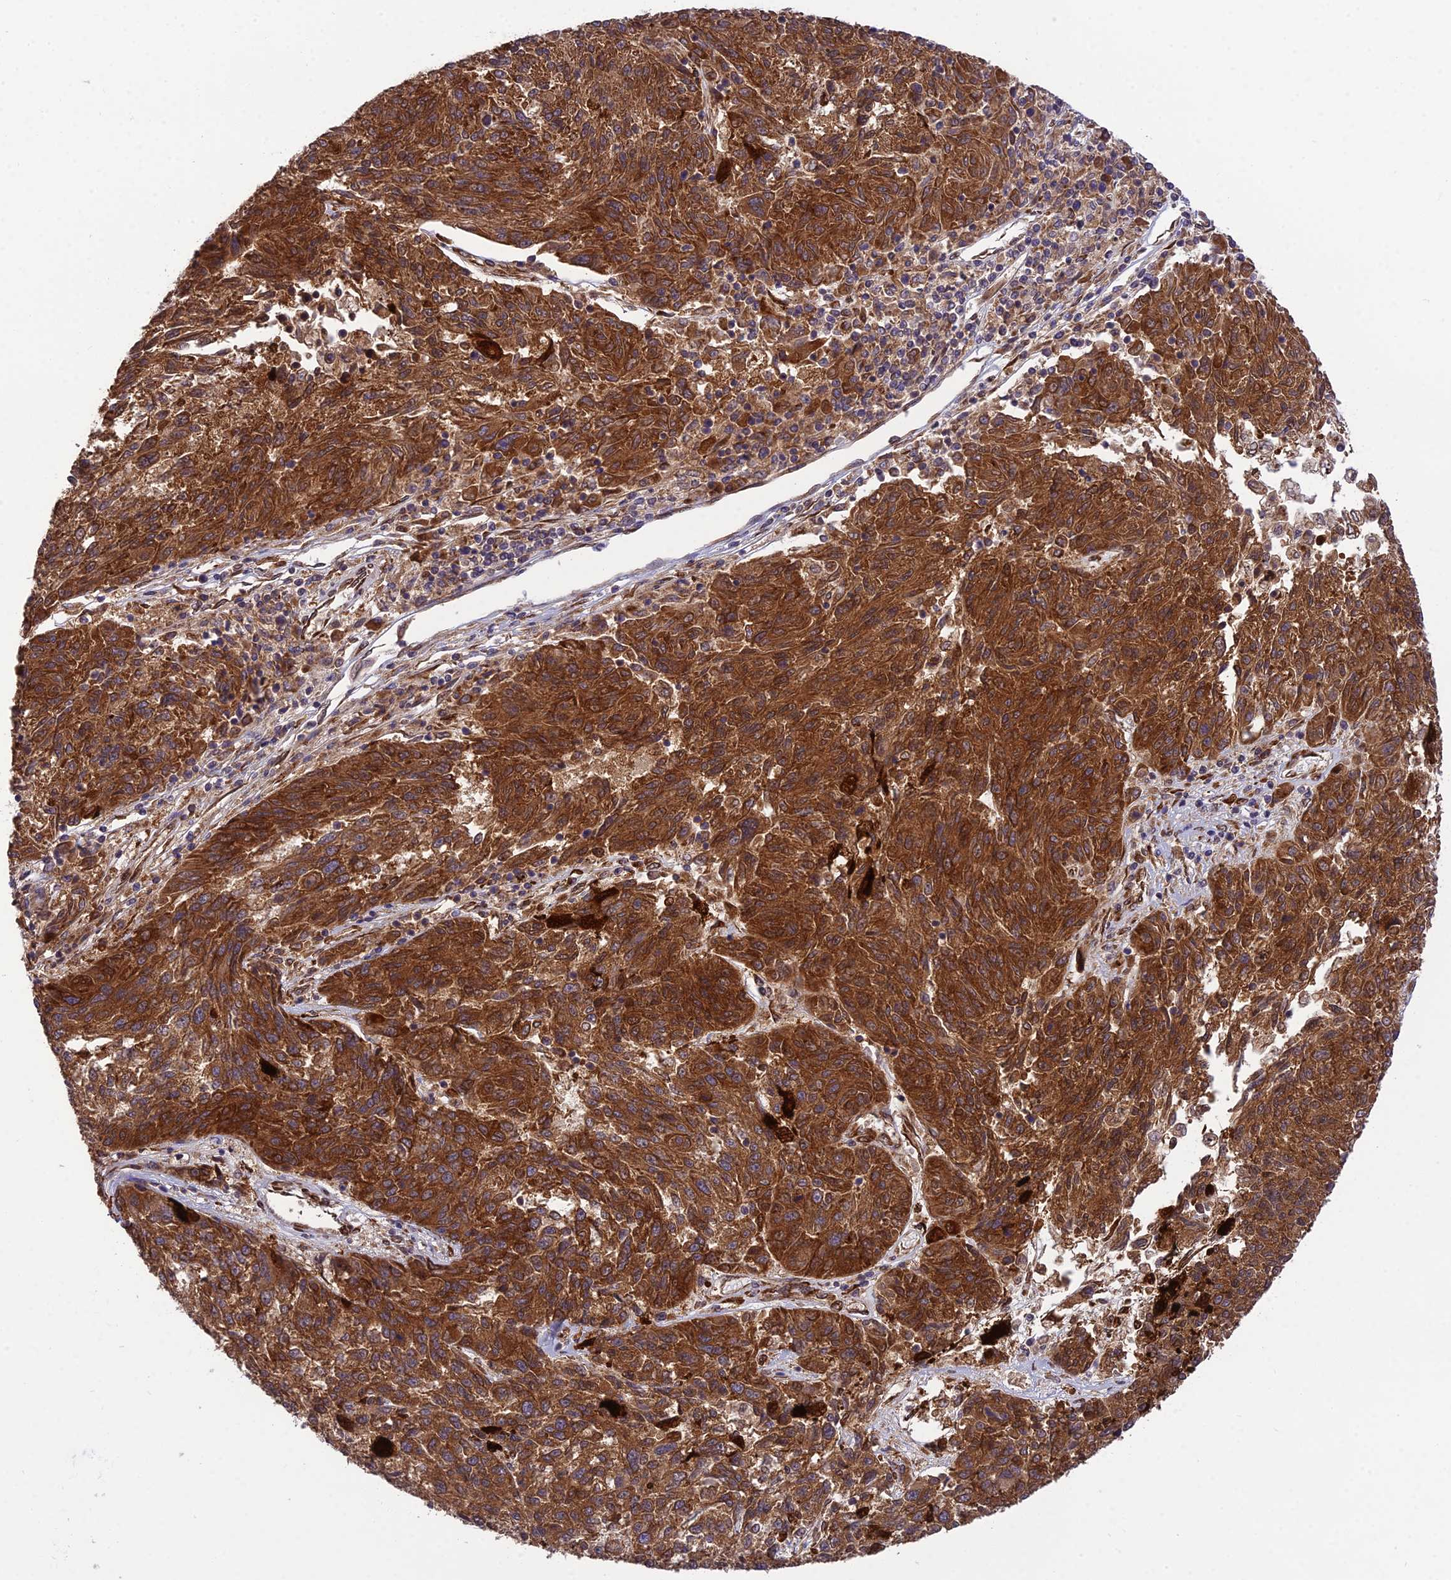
{"staining": {"intensity": "strong", "quantity": ">75%", "location": "cytoplasmic/membranous"}, "tissue": "melanoma", "cell_type": "Tumor cells", "image_type": "cancer", "snomed": [{"axis": "morphology", "description": "Malignant melanoma, NOS"}, {"axis": "topography", "description": "Skin"}], "caption": "Melanoma was stained to show a protein in brown. There is high levels of strong cytoplasmic/membranous expression in approximately >75% of tumor cells.", "gene": "DHCR7", "patient": {"sex": "male", "age": 53}}